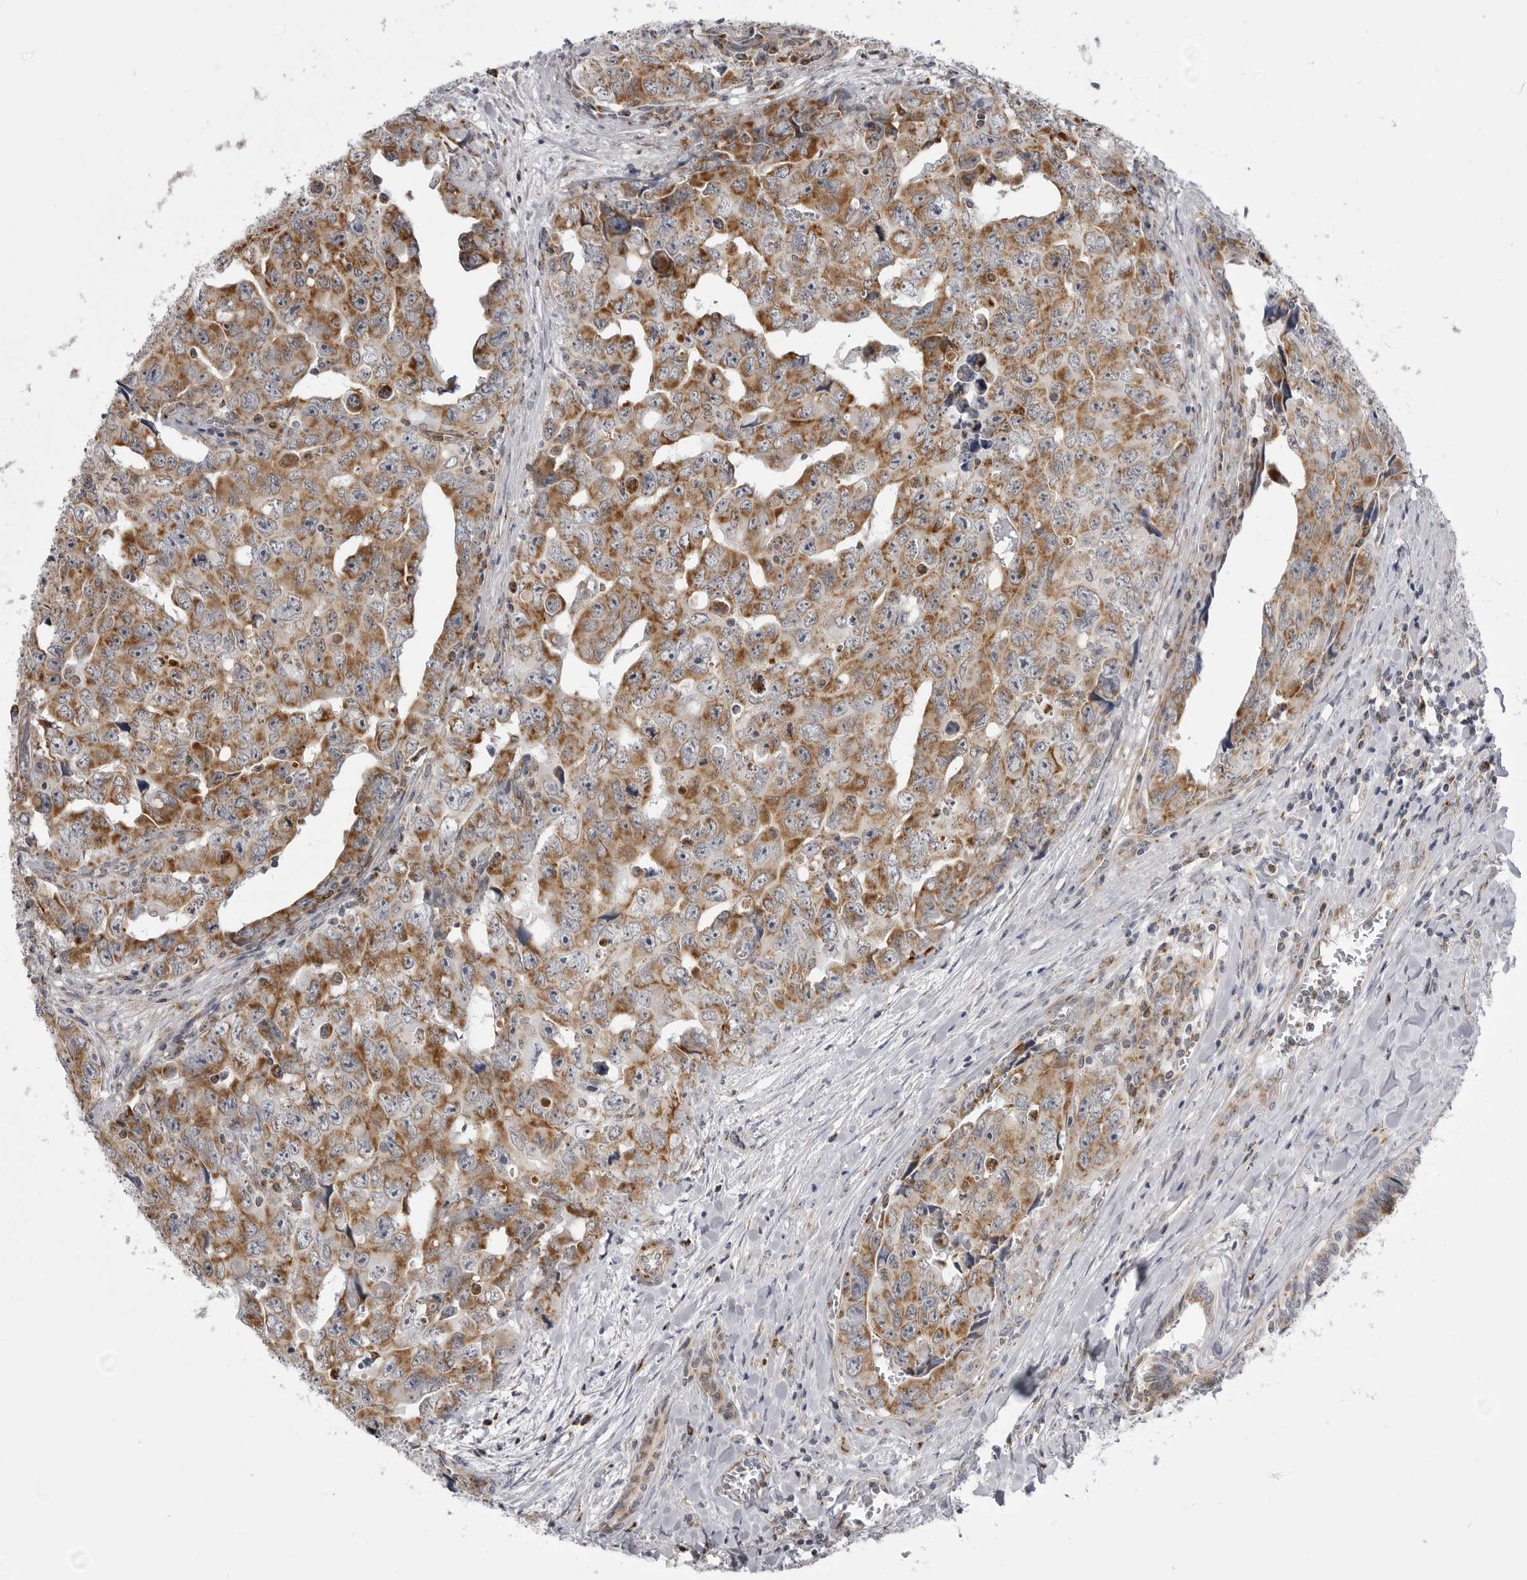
{"staining": {"intensity": "moderate", "quantity": "25%-75%", "location": "cytoplasmic/membranous"}, "tissue": "testis cancer", "cell_type": "Tumor cells", "image_type": "cancer", "snomed": [{"axis": "morphology", "description": "Carcinoma, Embryonal, NOS"}, {"axis": "topography", "description": "Testis"}], "caption": "Human testis cancer (embryonal carcinoma) stained with a protein marker shows moderate staining in tumor cells.", "gene": "FH", "patient": {"sex": "male", "age": 28}}